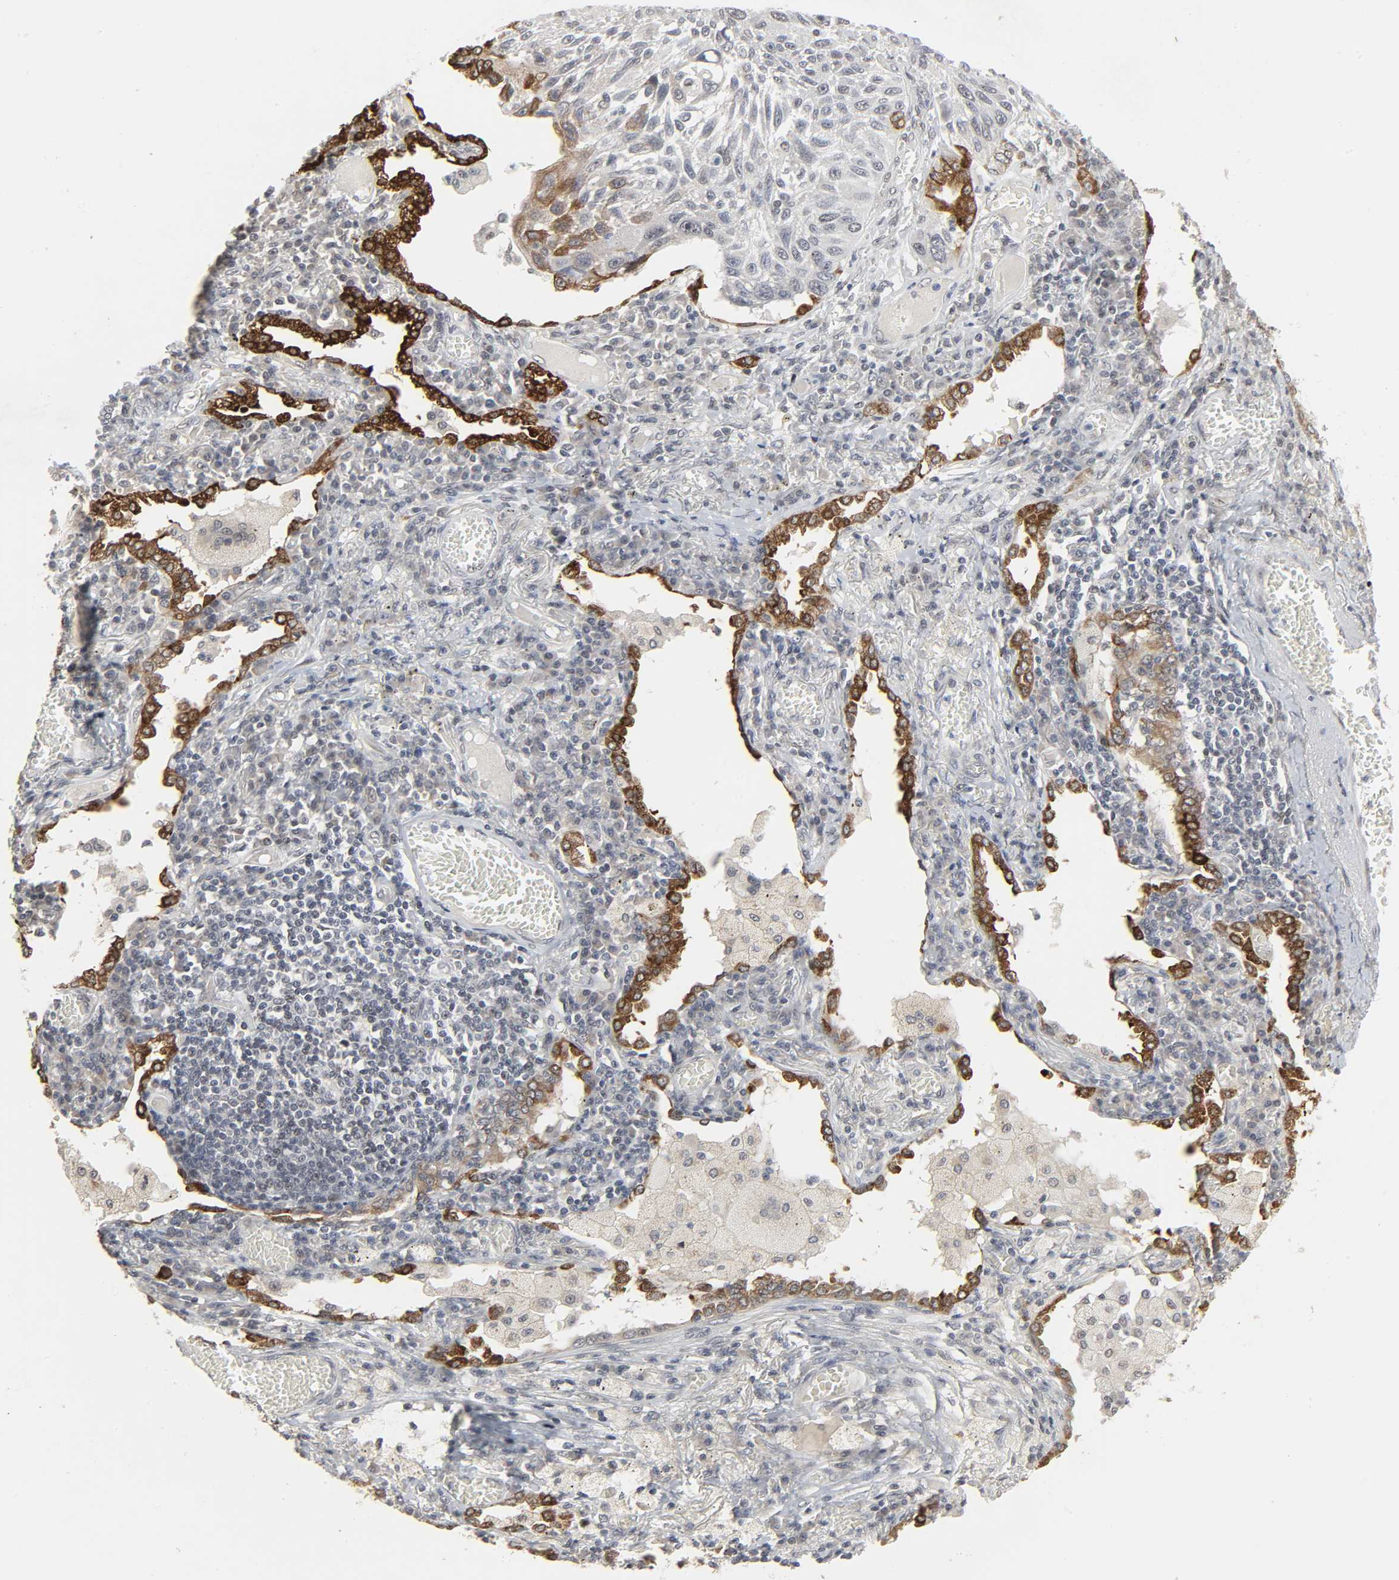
{"staining": {"intensity": "strong", "quantity": "<25%", "location": "cytoplasmic/membranous"}, "tissue": "lung cancer", "cell_type": "Tumor cells", "image_type": "cancer", "snomed": [{"axis": "morphology", "description": "Squamous cell carcinoma, NOS"}, {"axis": "topography", "description": "Lung"}], "caption": "Immunohistochemistry (IHC) micrograph of lung cancer stained for a protein (brown), which displays medium levels of strong cytoplasmic/membranous staining in approximately <25% of tumor cells.", "gene": "MUC1", "patient": {"sex": "male", "age": 71}}